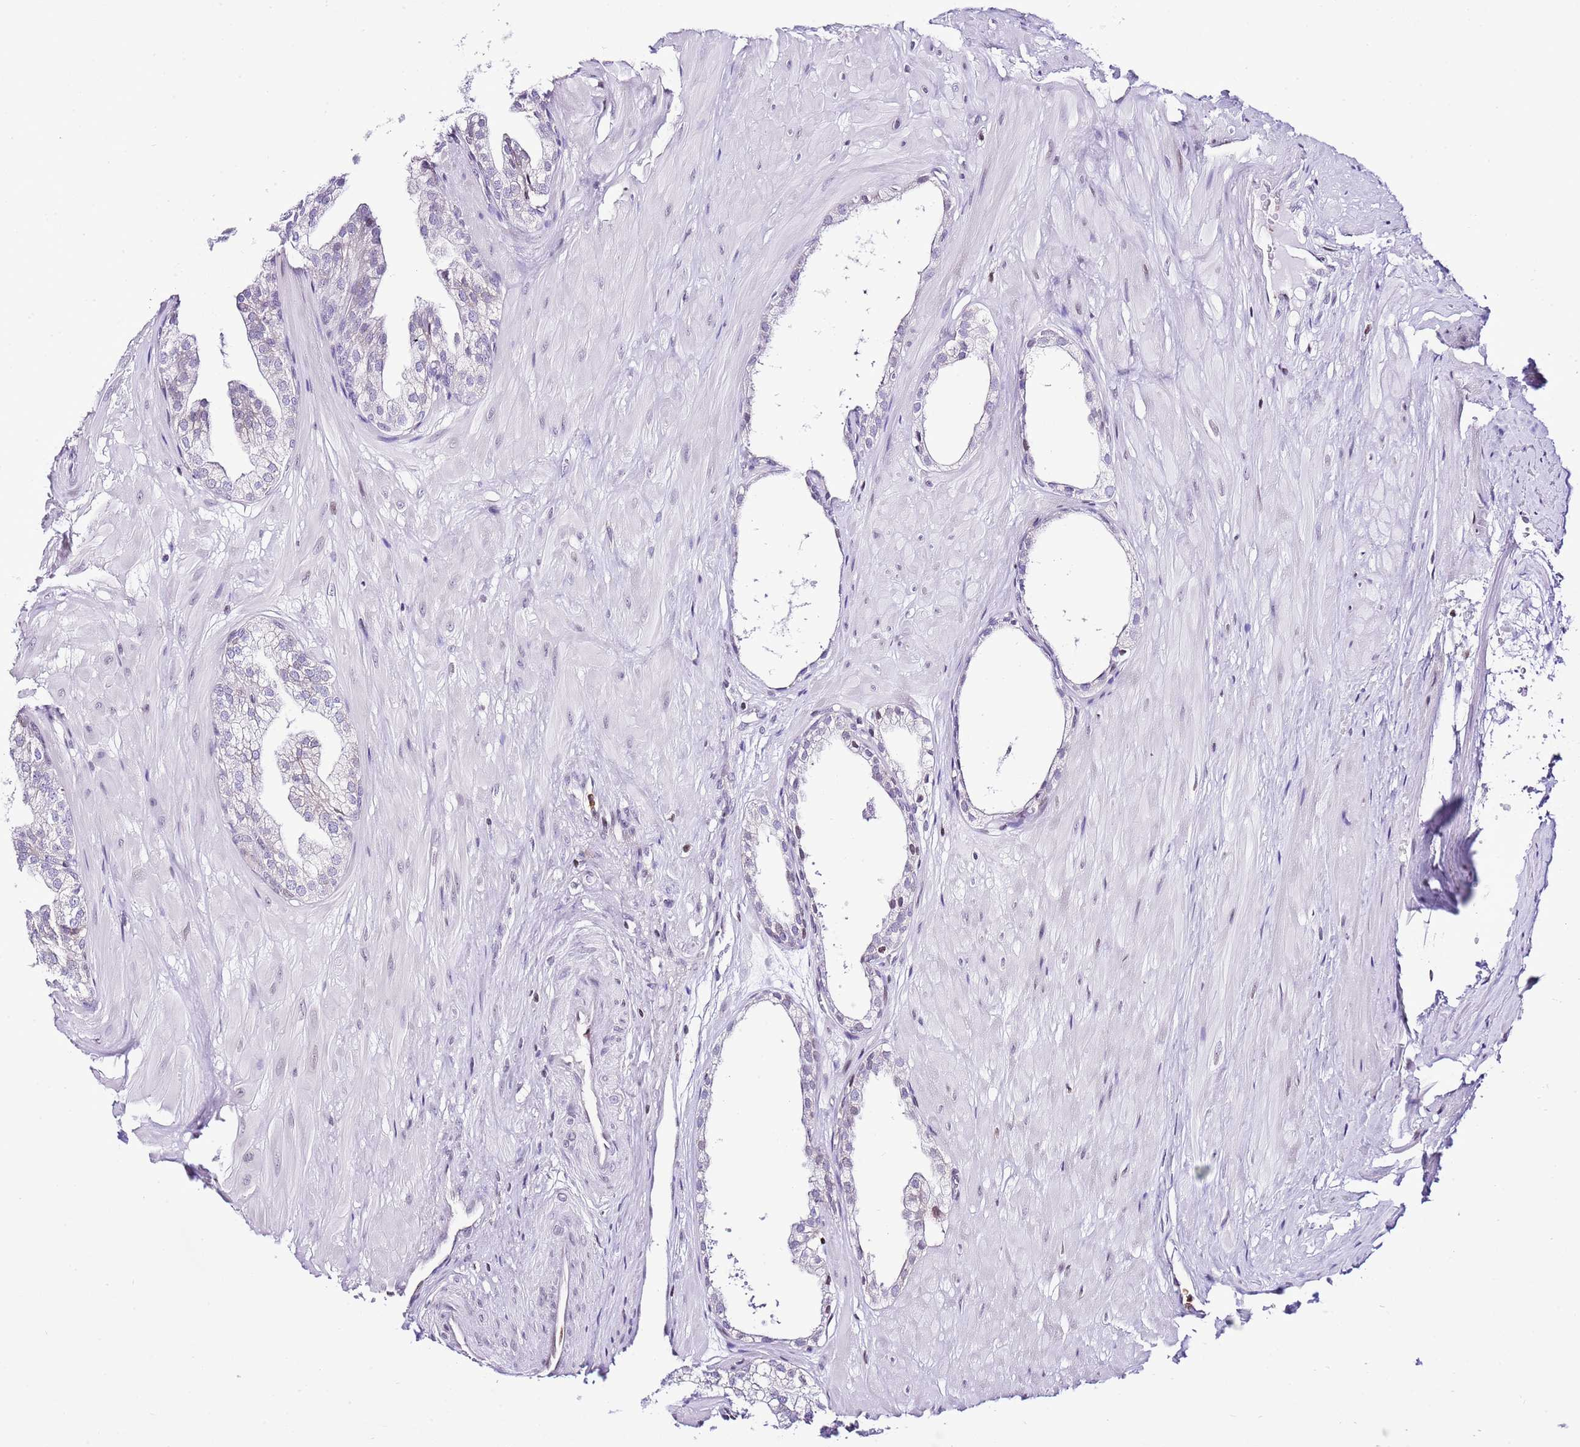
{"staining": {"intensity": "weak", "quantity": "<25%", "location": "nuclear"}, "tissue": "prostate", "cell_type": "Glandular cells", "image_type": "normal", "snomed": [{"axis": "morphology", "description": "Normal tissue, NOS"}, {"axis": "topography", "description": "Prostate"}, {"axis": "topography", "description": "Peripheral nerve tissue"}], "caption": "Photomicrograph shows no significant protein staining in glandular cells of benign prostate. (Brightfield microscopy of DAB immunohistochemistry (IHC) at high magnification).", "gene": "PRR15", "patient": {"sex": "male", "age": 55}}